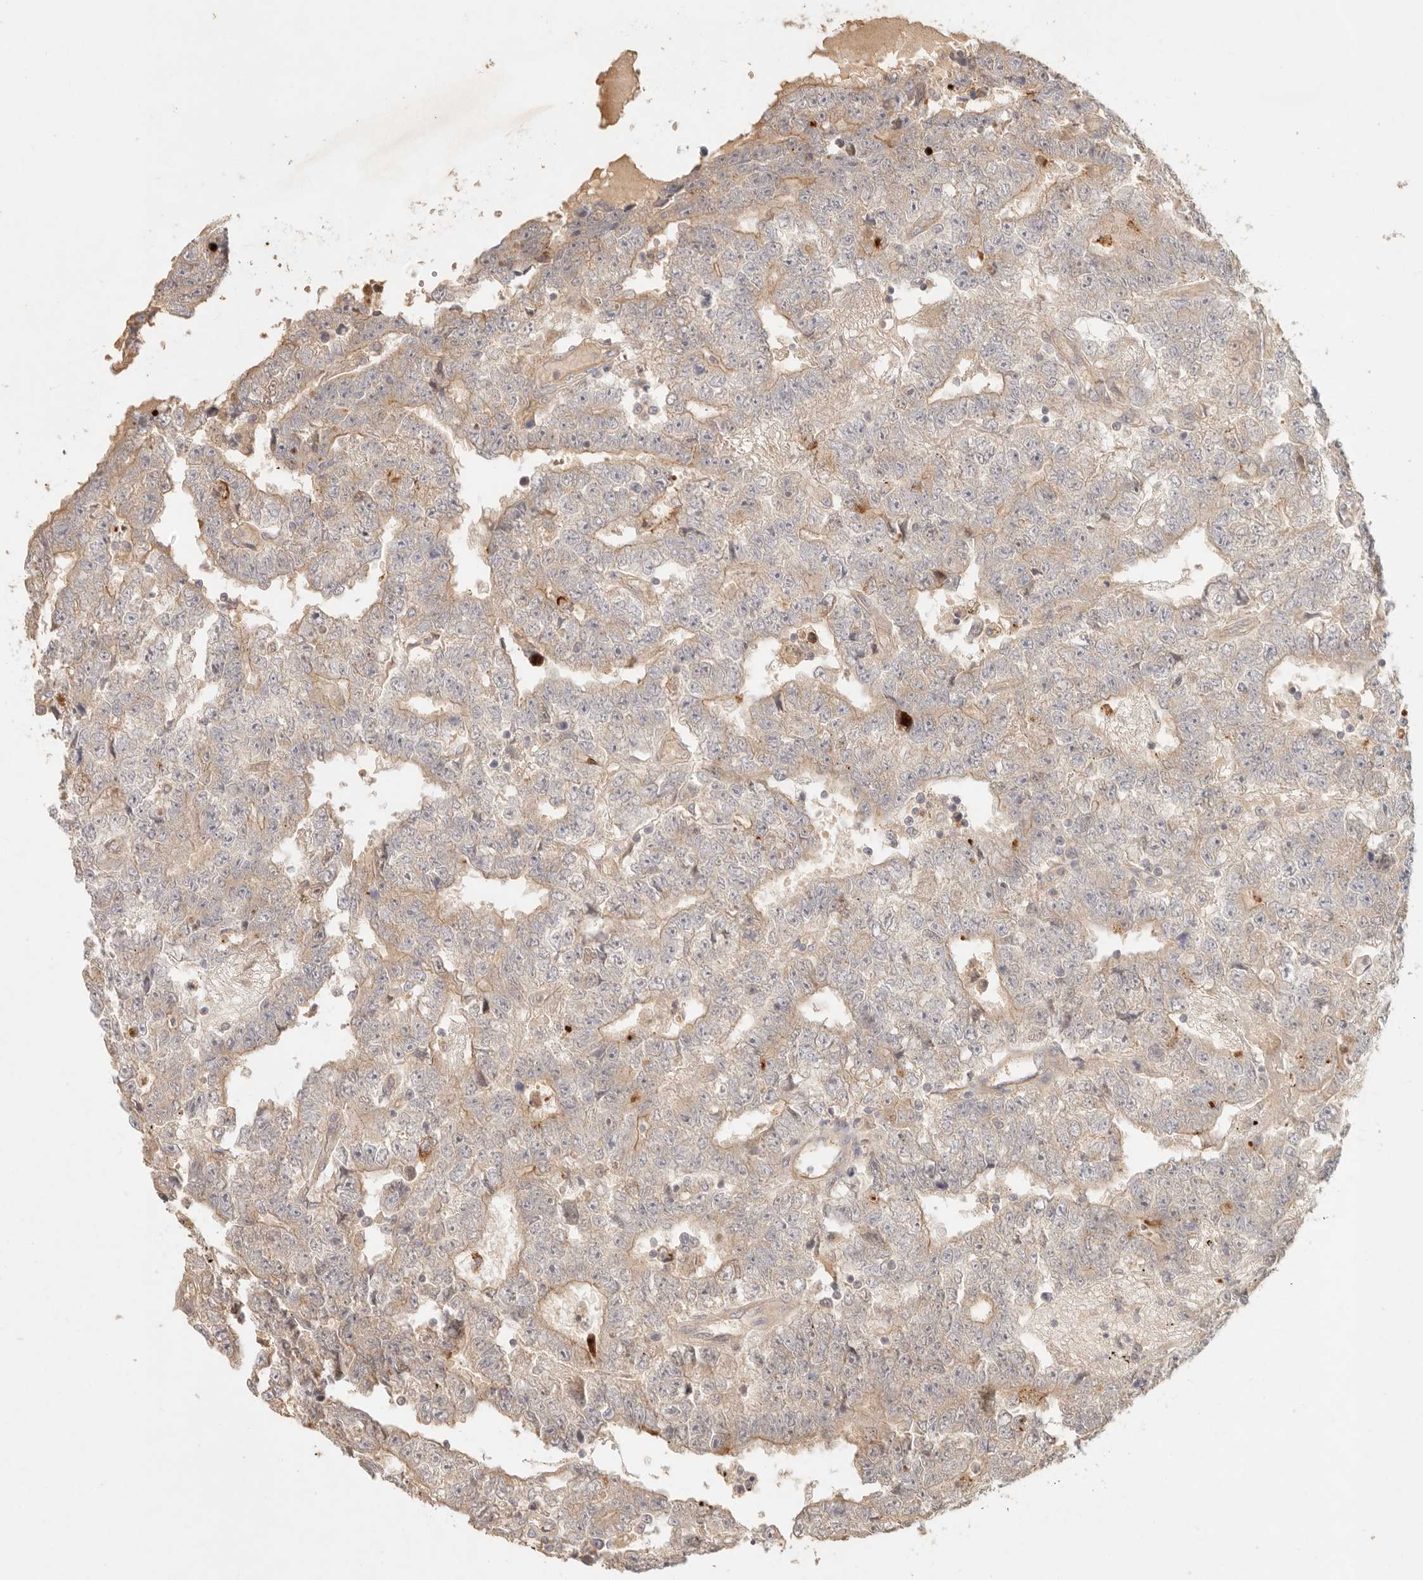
{"staining": {"intensity": "weak", "quantity": "25%-75%", "location": "cytoplasmic/membranous"}, "tissue": "testis cancer", "cell_type": "Tumor cells", "image_type": "cancer", "snomed": [{"axis": "morphology", "description": "Carcinoma, Embryonal, NOS"}, {"axis": "topography", "description": "Testis"}], "caption": "Protein expression analysis of human testis embryonal carcinoma reveals weak cytoplasmic/membranous staining in about 25%-75% of tumor cells. (DAB (3,3'-diaminobenzidine) IHC, brown staining for protein, blue staining for nuclei).", "gene": "PPP1R3B", "patient": {"sex": "male", "age": 25}}